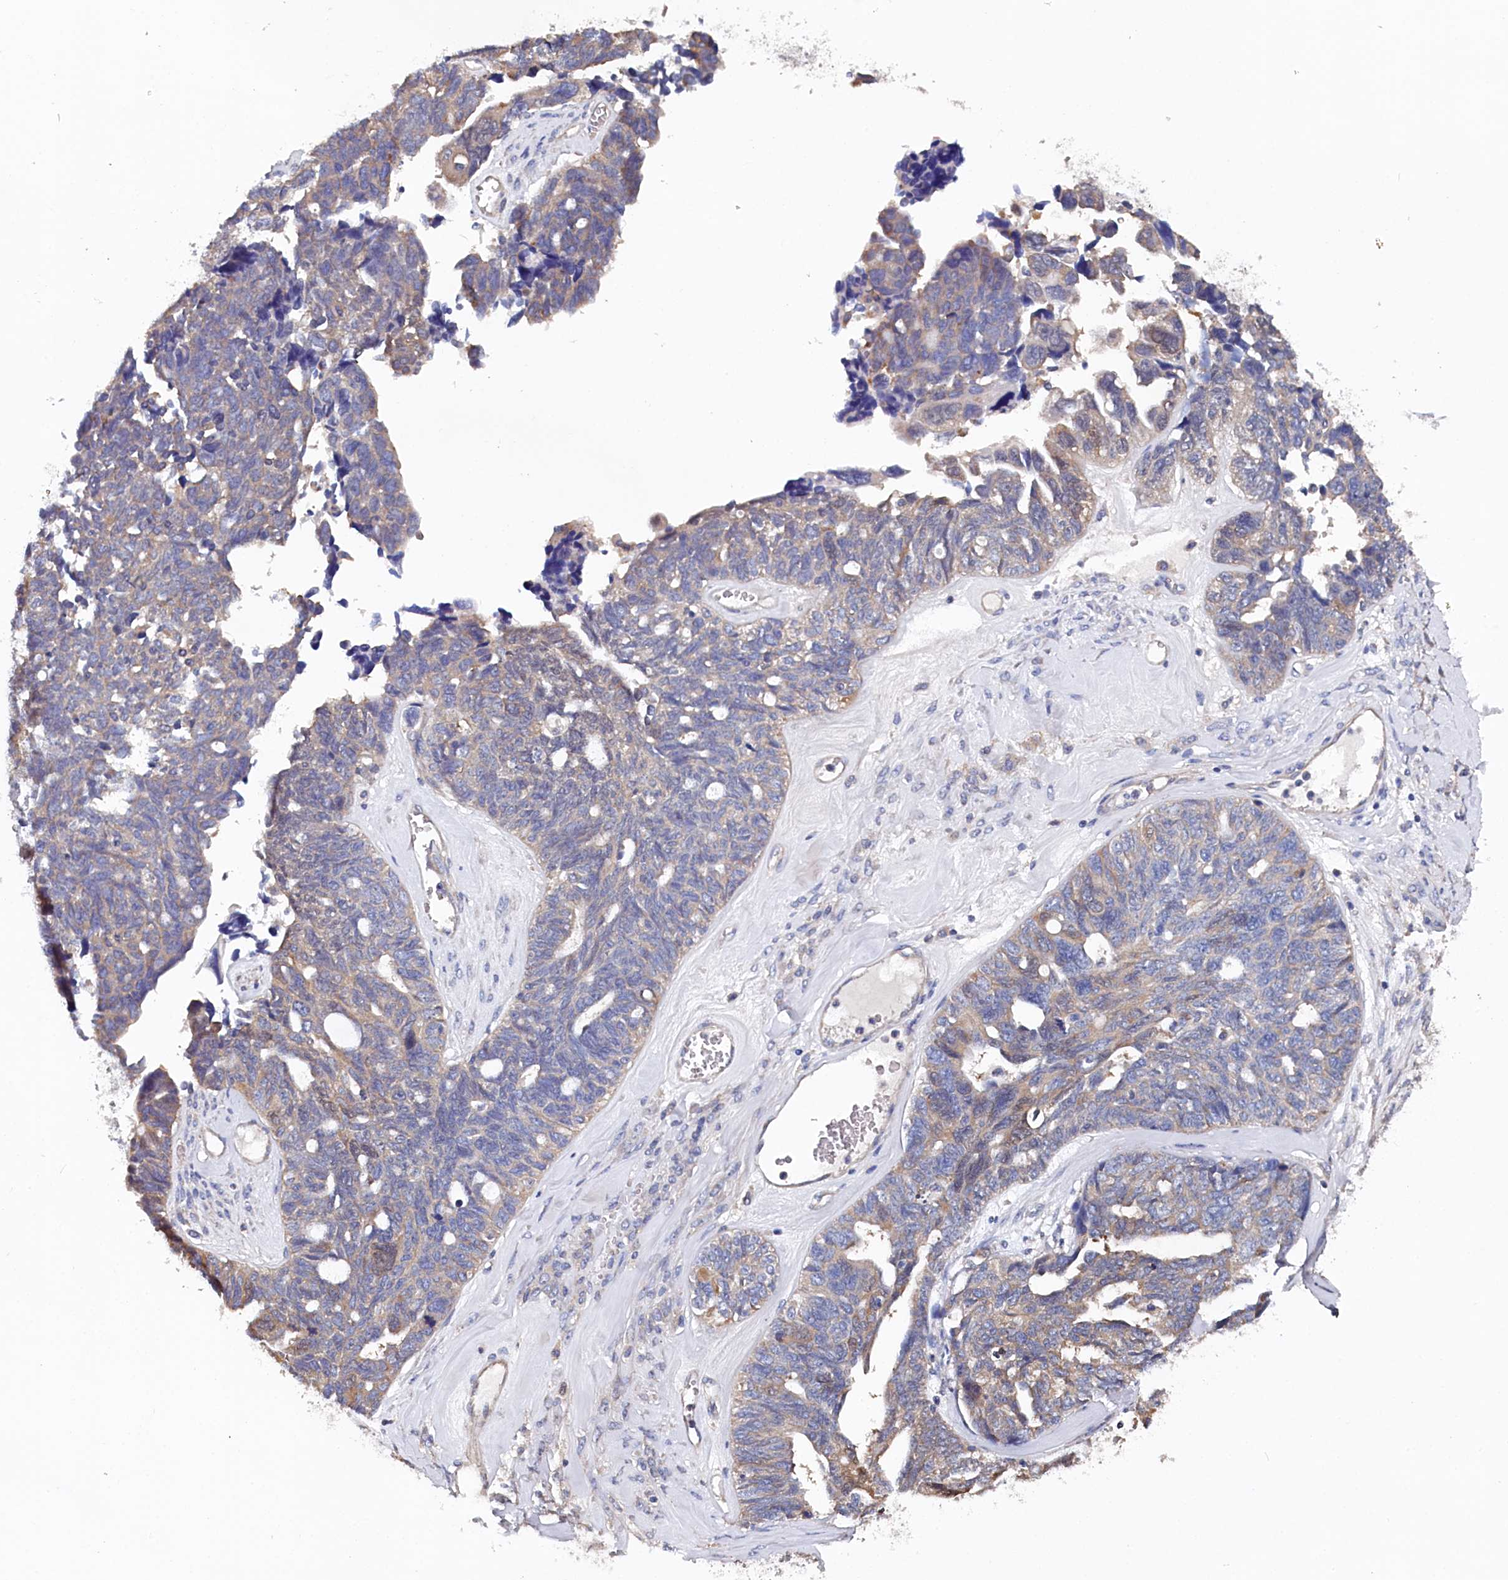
{"staining": {"intensity": "weak", "quantity": "25%-75%", "location": "cytoplasmic/membranous"}, "tissue": "ovarian cancer", "cell_type": "Tumor cells", "image_type": "cancer", "snomed": [{"axis": "morphology", "description": "Cystadenocarcinoma, serous, NOS"}, {"axis": "topography", "description": "Ovary"}], "caption": "Human ovarian cancer (serous cystadenocarcinoma) stained with a brown dye shows weak cytoplasmic/membranous positive expression in about 25%-75% of tumor cells.", "gene": "BHMT", "patient": {"sex": "female", "age": 79}}